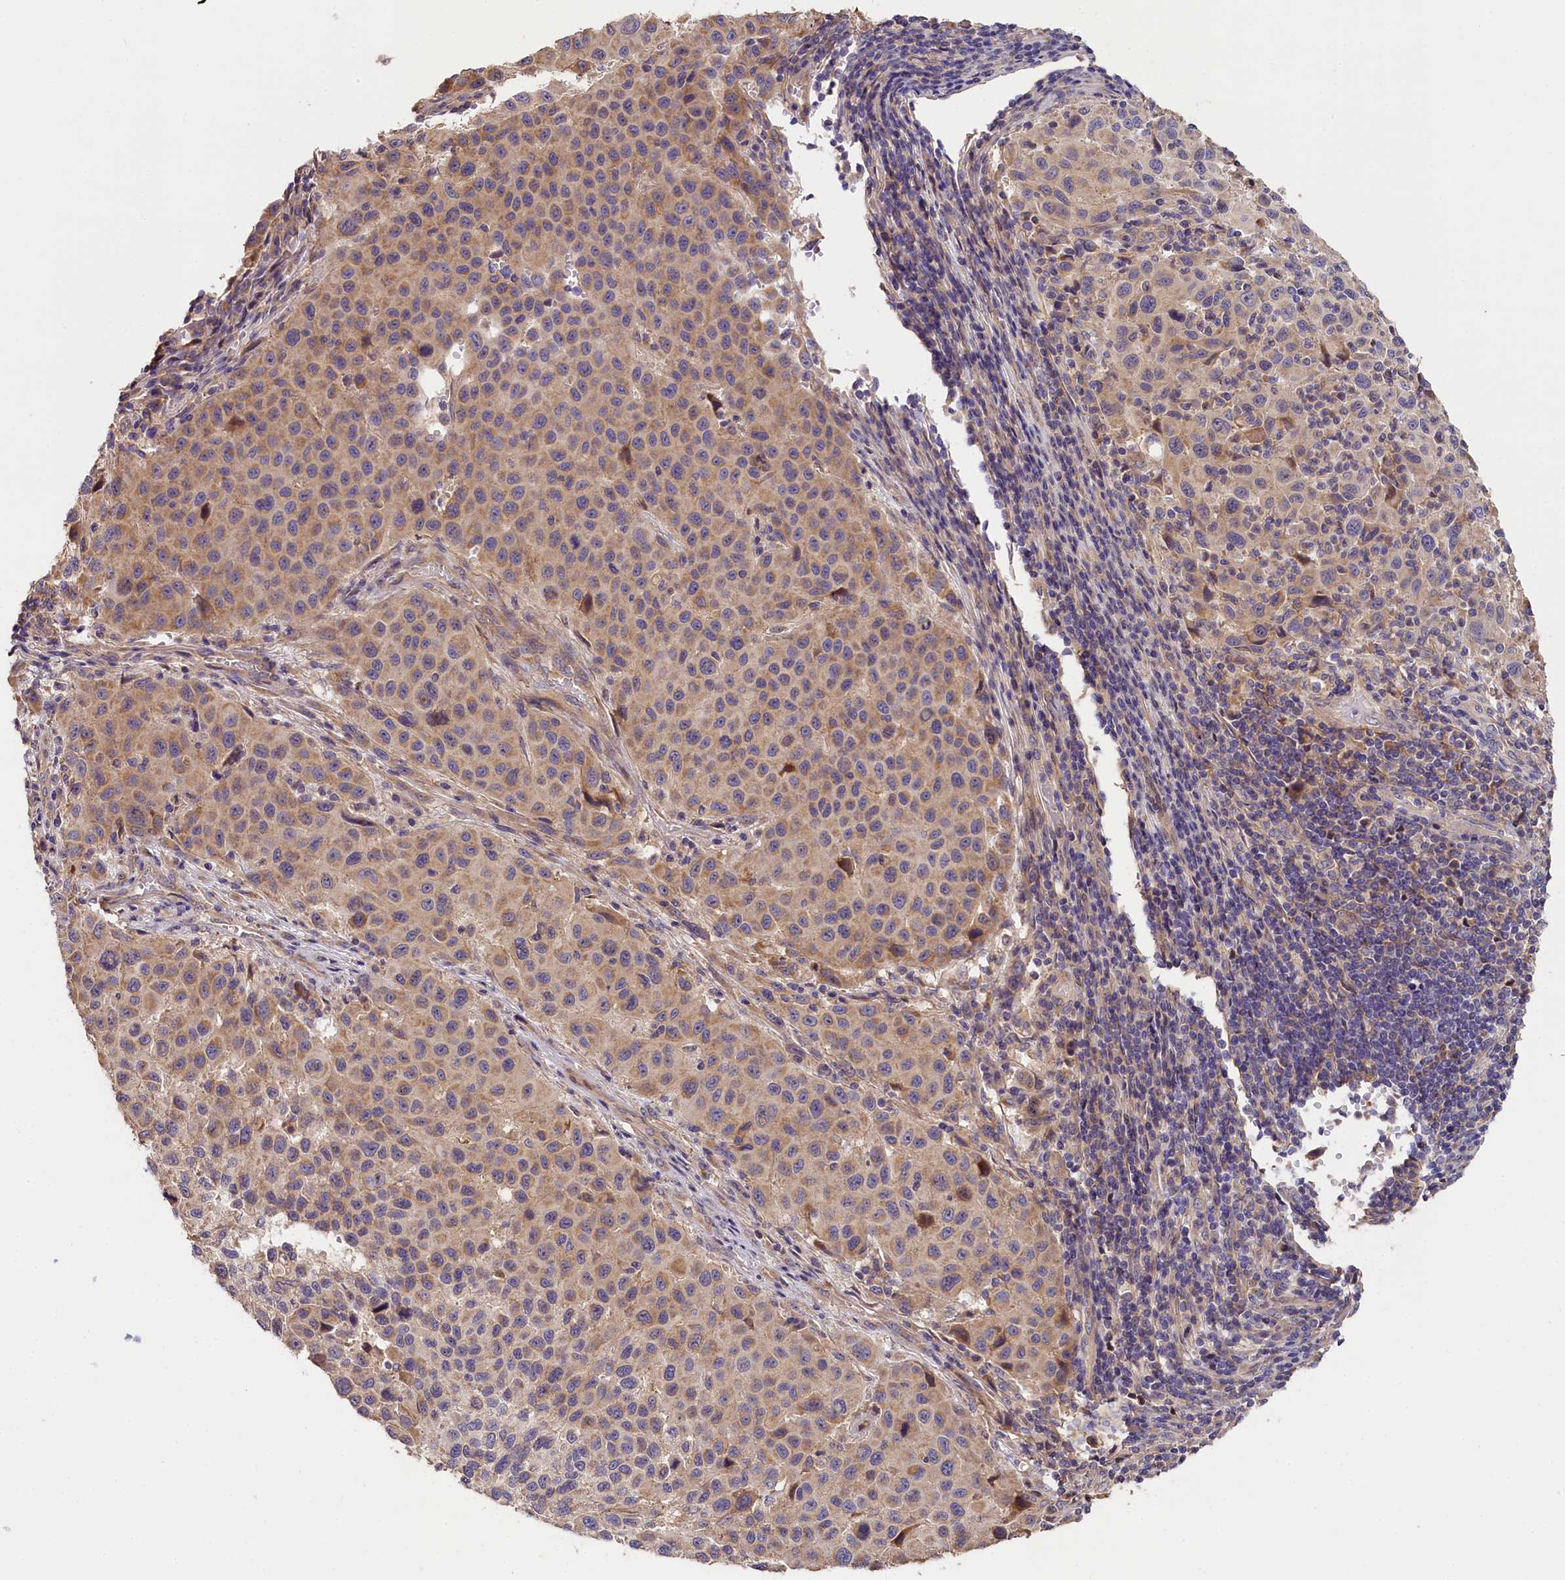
{"staining": {"intensity": "weak", "quantity": "25%-75%", "location": "cytoplasmic/membranous"}, "tissue": "melanoma", "cell_type": "Tumor cells", "image_type": "cancer", "snomed": [{"axis": "morphology", "description": "Malignant melanoma, Metastatic site"}, {"axis": "topography", "description": "Lymph node"}], "caption": "Tumor cells reveal weak cytoplasmic/membranous positivity in about 25%-75% of cells in melanoma. The staining is performed using DAB brown chromogen to label protein expression. The nuclei are counter-stained blue using hematoxylin.", "gene": "KATNB1", "patient": {"sex": "male", "age": 61}}